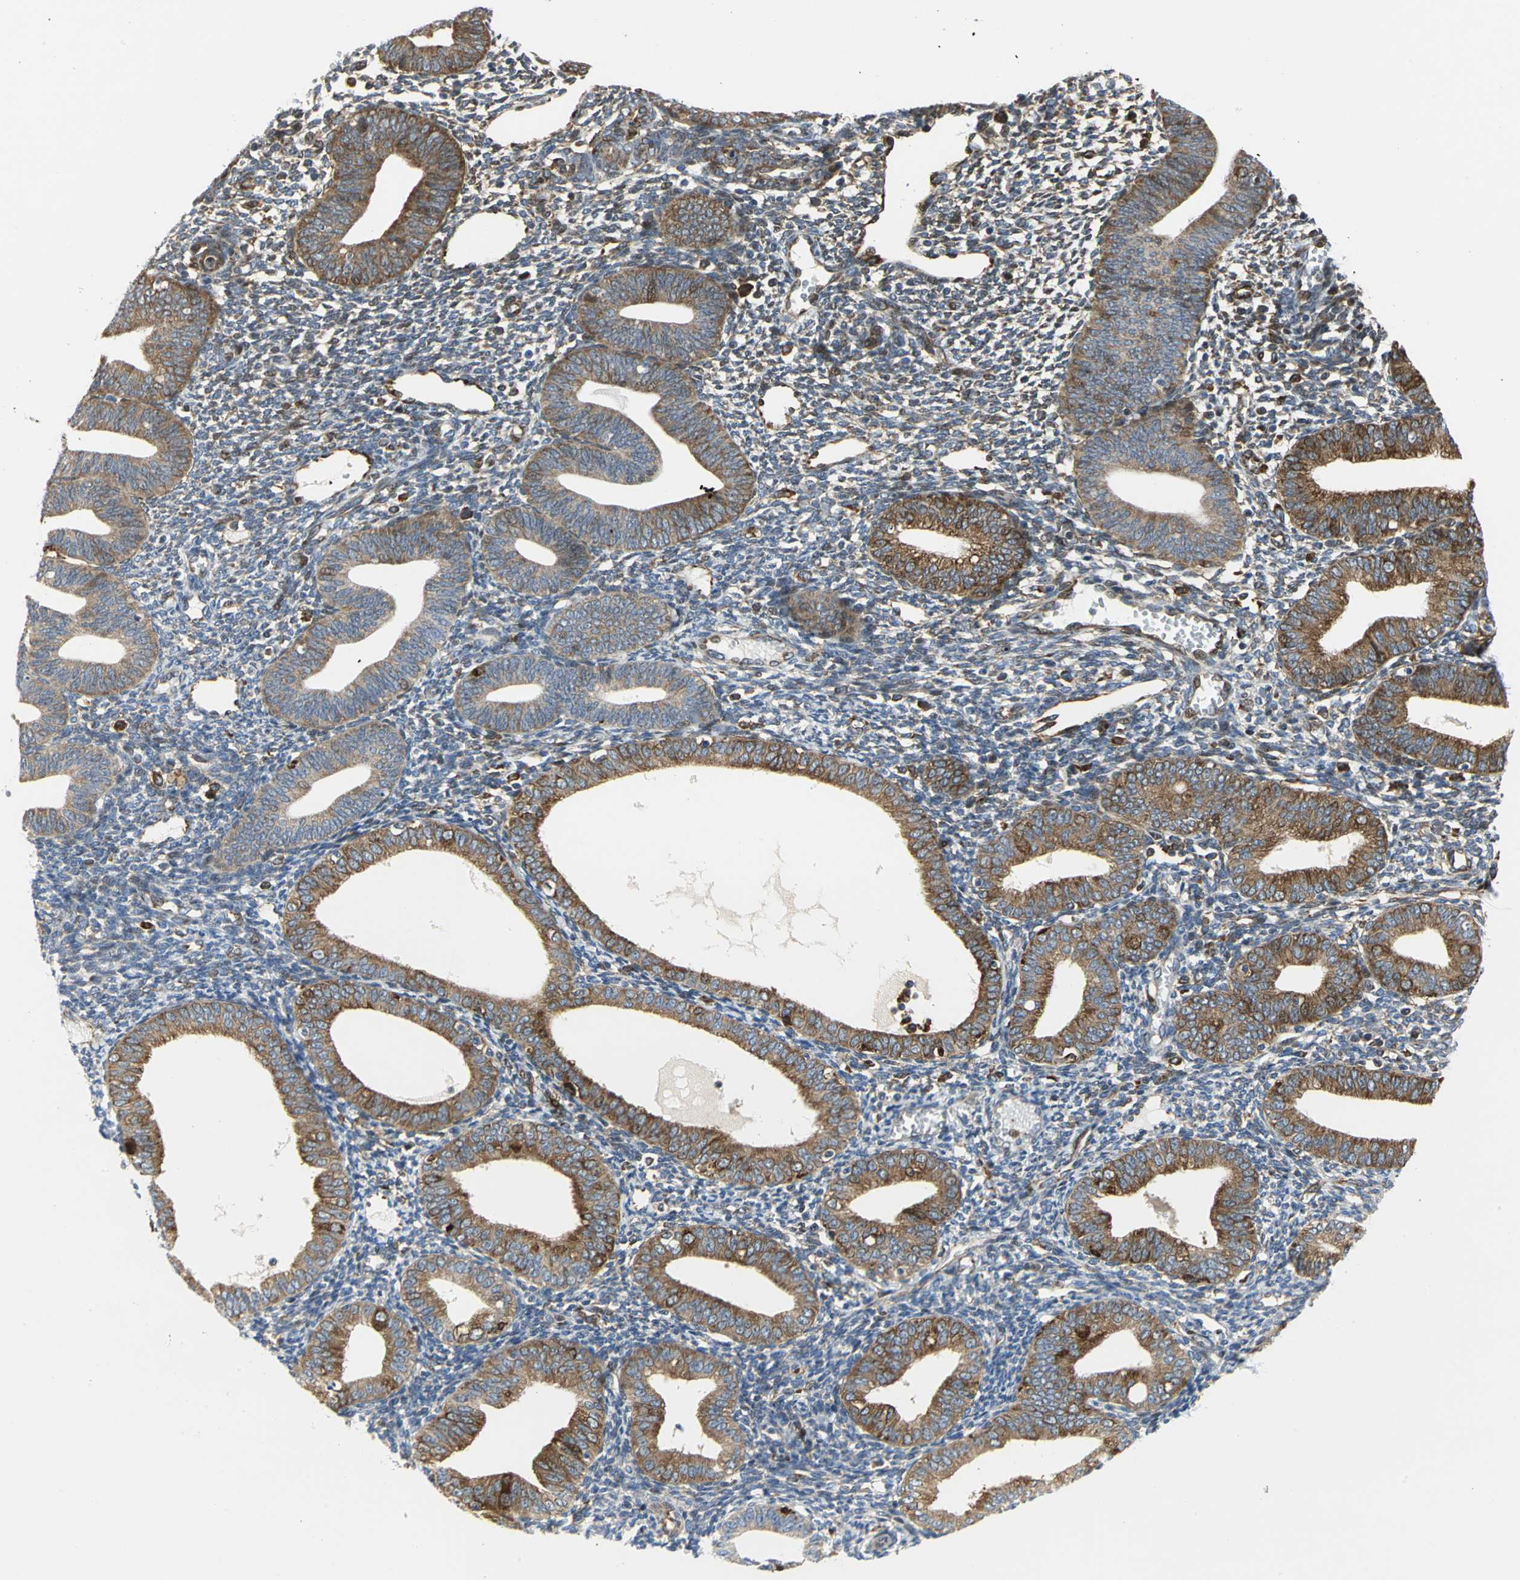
{"staining": {"intensity": "moderate", "quantity": "25%-75%", "location": "cytoplasmic/membranous"}, "tissue": "endometrium", "cell_type": "Cells in endometrial stroma", "image_type": "normal", "snomed": [{"axis": "morphology", "description": "Normal tissue, NOS"}, {"axis": "topography", "description": "Endometrium"}], "caption": "Immunohistochemical staining of unremarkable endometrium demonstrates 25%-75% levels of moderate cytoplasmic/membranous protein staining in about 25%-75% of cells in endometrial stroma. (DAB (3,3'-diaminobenzidine) IHC with brightfield microscopy, high magnification).", "gene": "YBX1", "patient": {"sex": "female", "age": 61}}